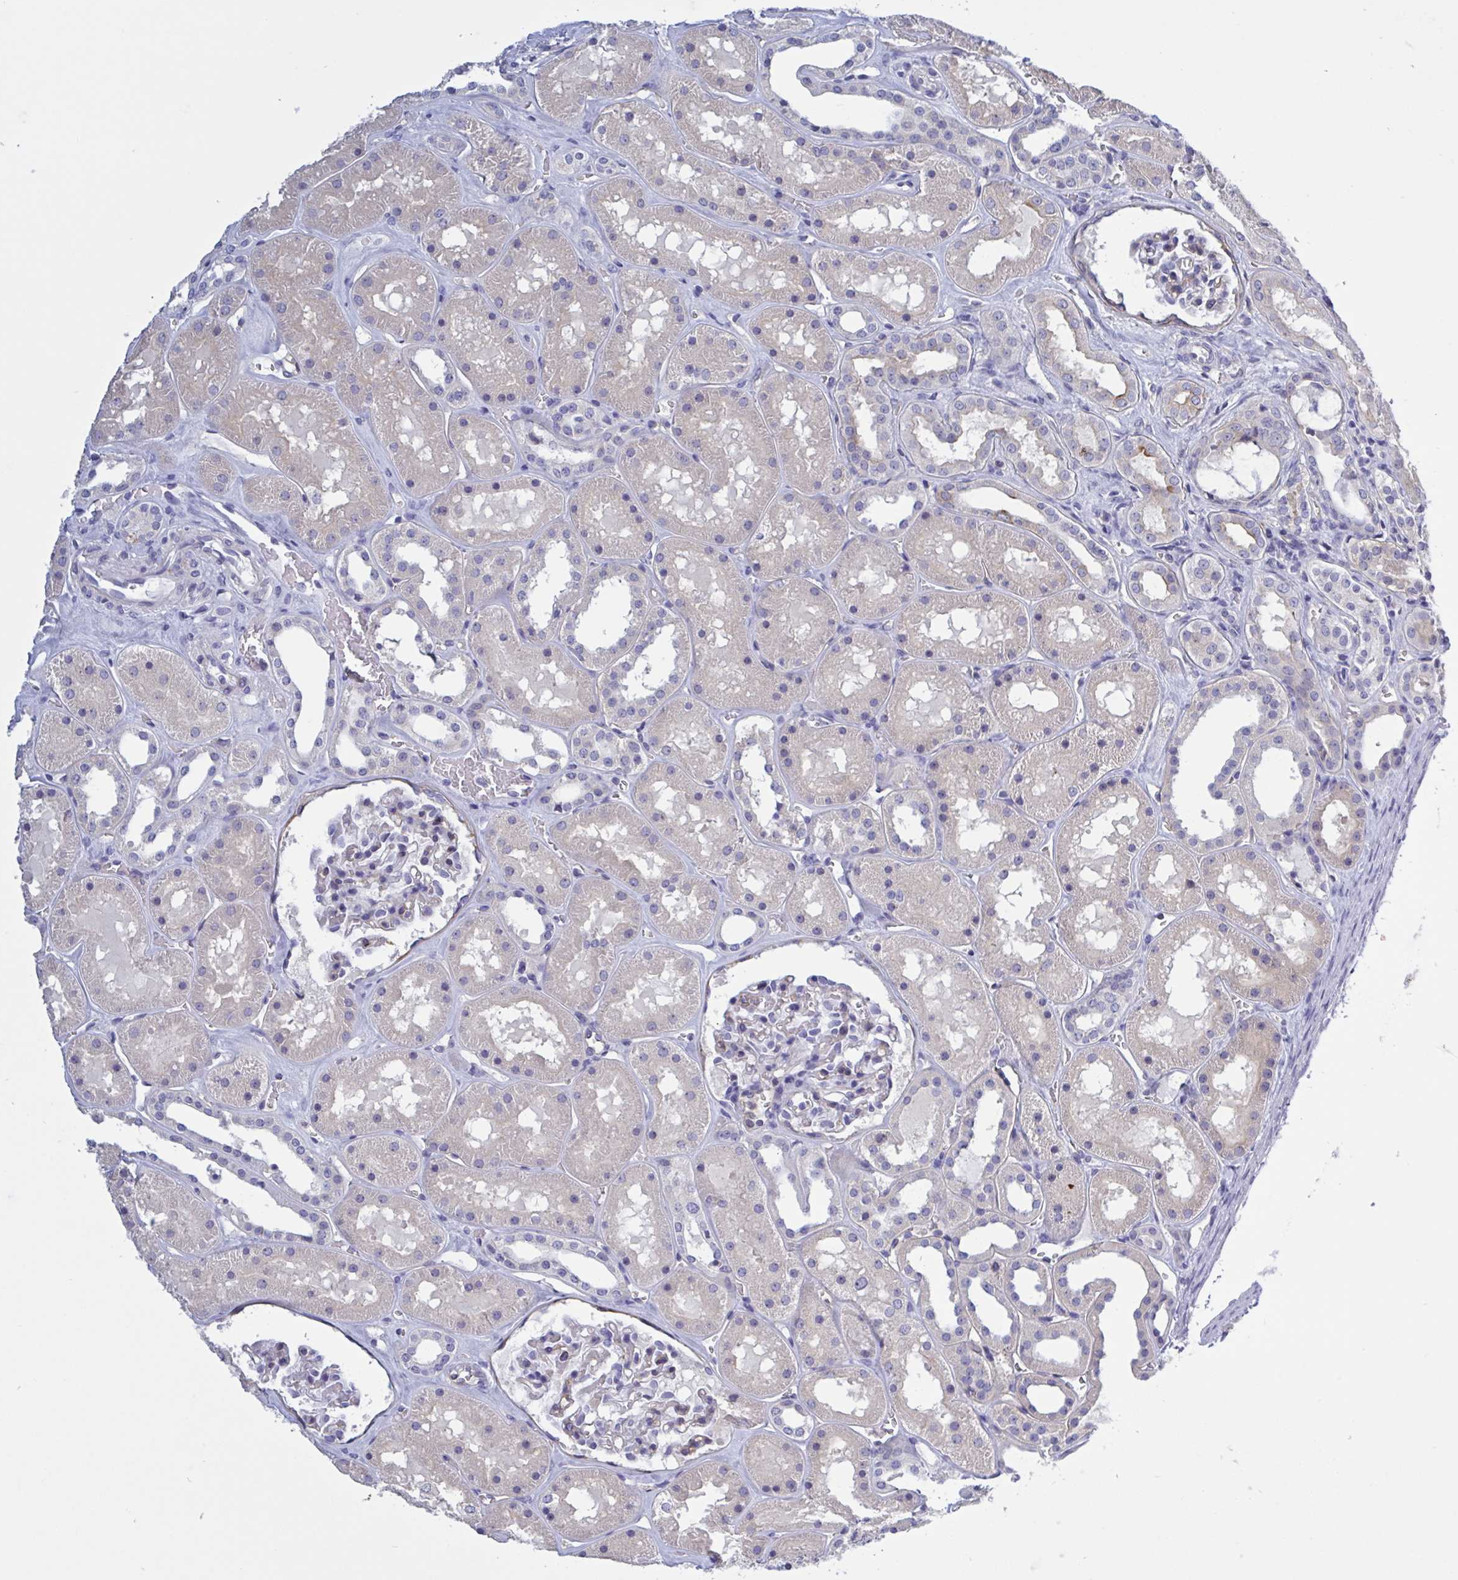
{"staining": {"intensity": "negative", "quantity": "none", "location": "none"}, "tissue": "kidney", "cell_type": "Cells in glomeruli", "image_type": "normal", "snomed": [{"axis": "morphology", "description": "Normal tissue, NOS"}, {"axis": "topography", "description": "Kidney"}], "caption": "There is no significant positivity in cells in glomeruli of kidney. Brightfield microscopy of IHC stained with DAB (3,3'-diaminobenzidine) (brown) and hematoxylin (blue), captured at high magnification.", "gene": "ST14", "patient": {"sex": "female", "age": 41}}